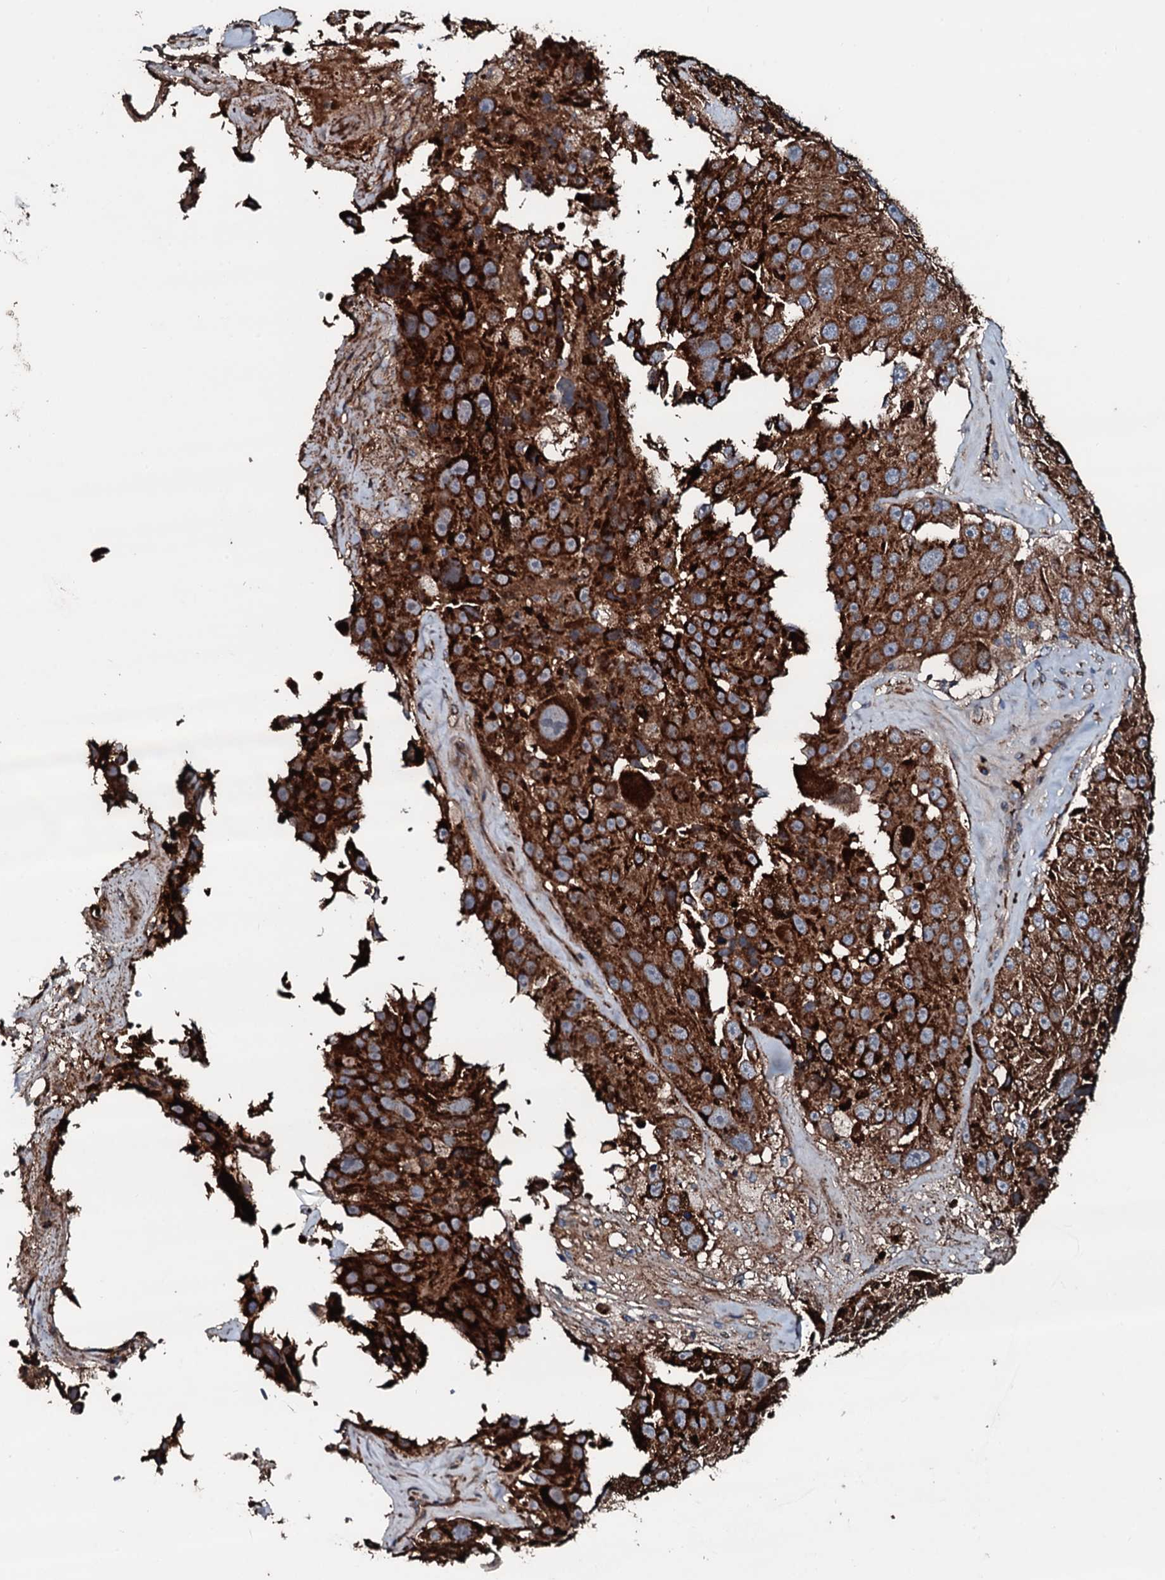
{"staining": {"intensity": "strong", "quantity": ">75%", "location": "cytoplasmic/membranous"}, "tissue": "melanoma", "cell_type": "Tumor cells", "image_type": "cancer", "snomed": [{"axis": "morphology", "description": "Malignant melanoma, Metastatic site"}, {"axis": "topography", "description": "Lymph node"}], "caption": "Immunohistochemical staining of malignant melanoma (metastatic site) reveals strong cytoplasmic/membranous protein expression in about >75% of tumor cells.", "gene": "AARS1", "patient": {"sex": "male", "age": 62}}